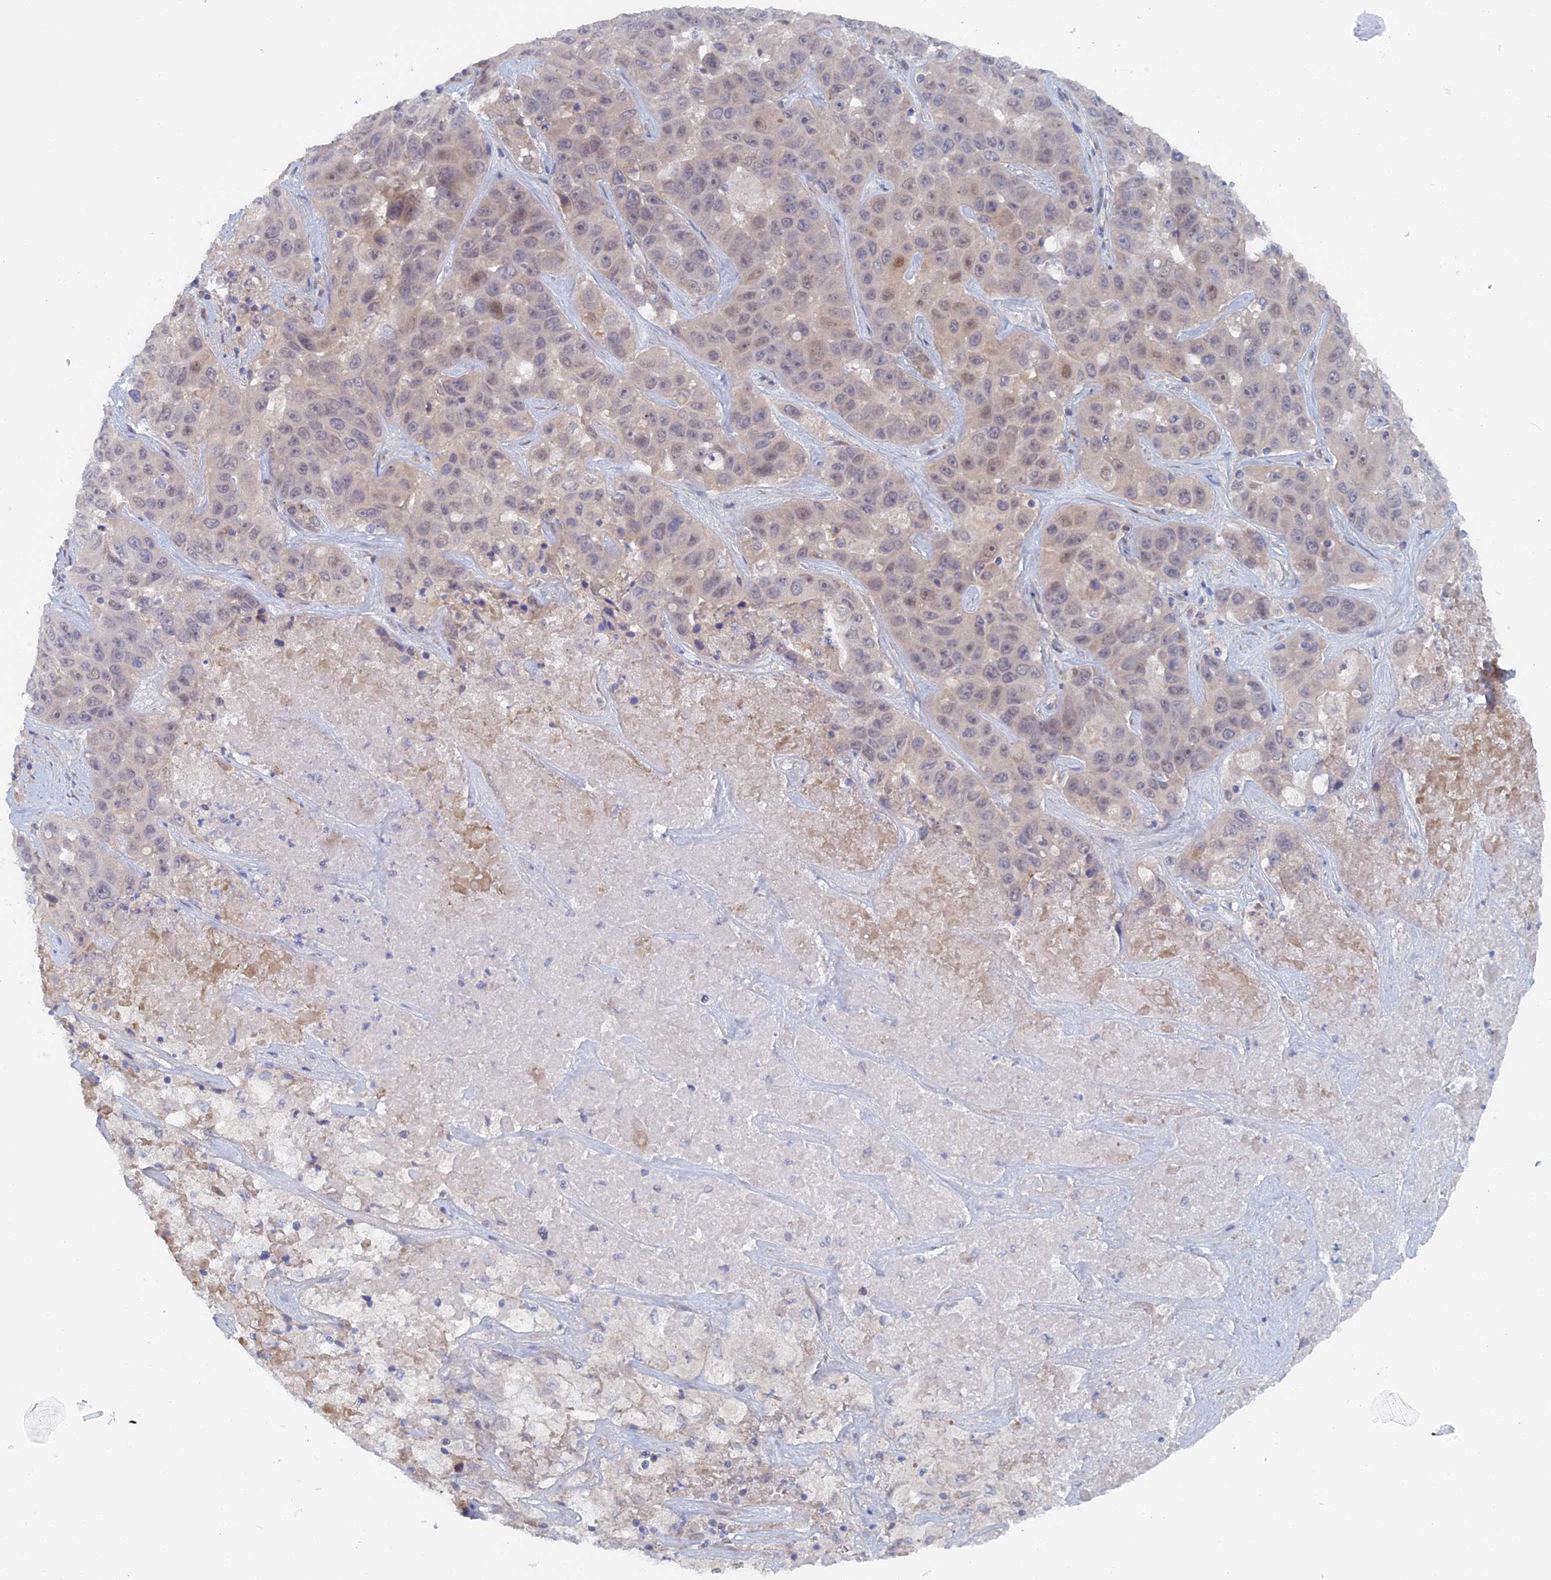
{"staining": {"intensity": "weak", "quantity": "<25%", "location": "nuclear"}, "tissue": "liver cancer", "cell_type": "Tumor cells", "image_type": "cancer", "snomed": [{"axis": "morphology", "description": "Cholangiocarcinoma"}, {"axis": "topography", "description": "Liver"}], "caption": "Tumor cells are negative for brown protein staining in liver cholangiocarcinoma.", "gene": "ELOVL6", "patient": {"sex": "female", "age": 52}}